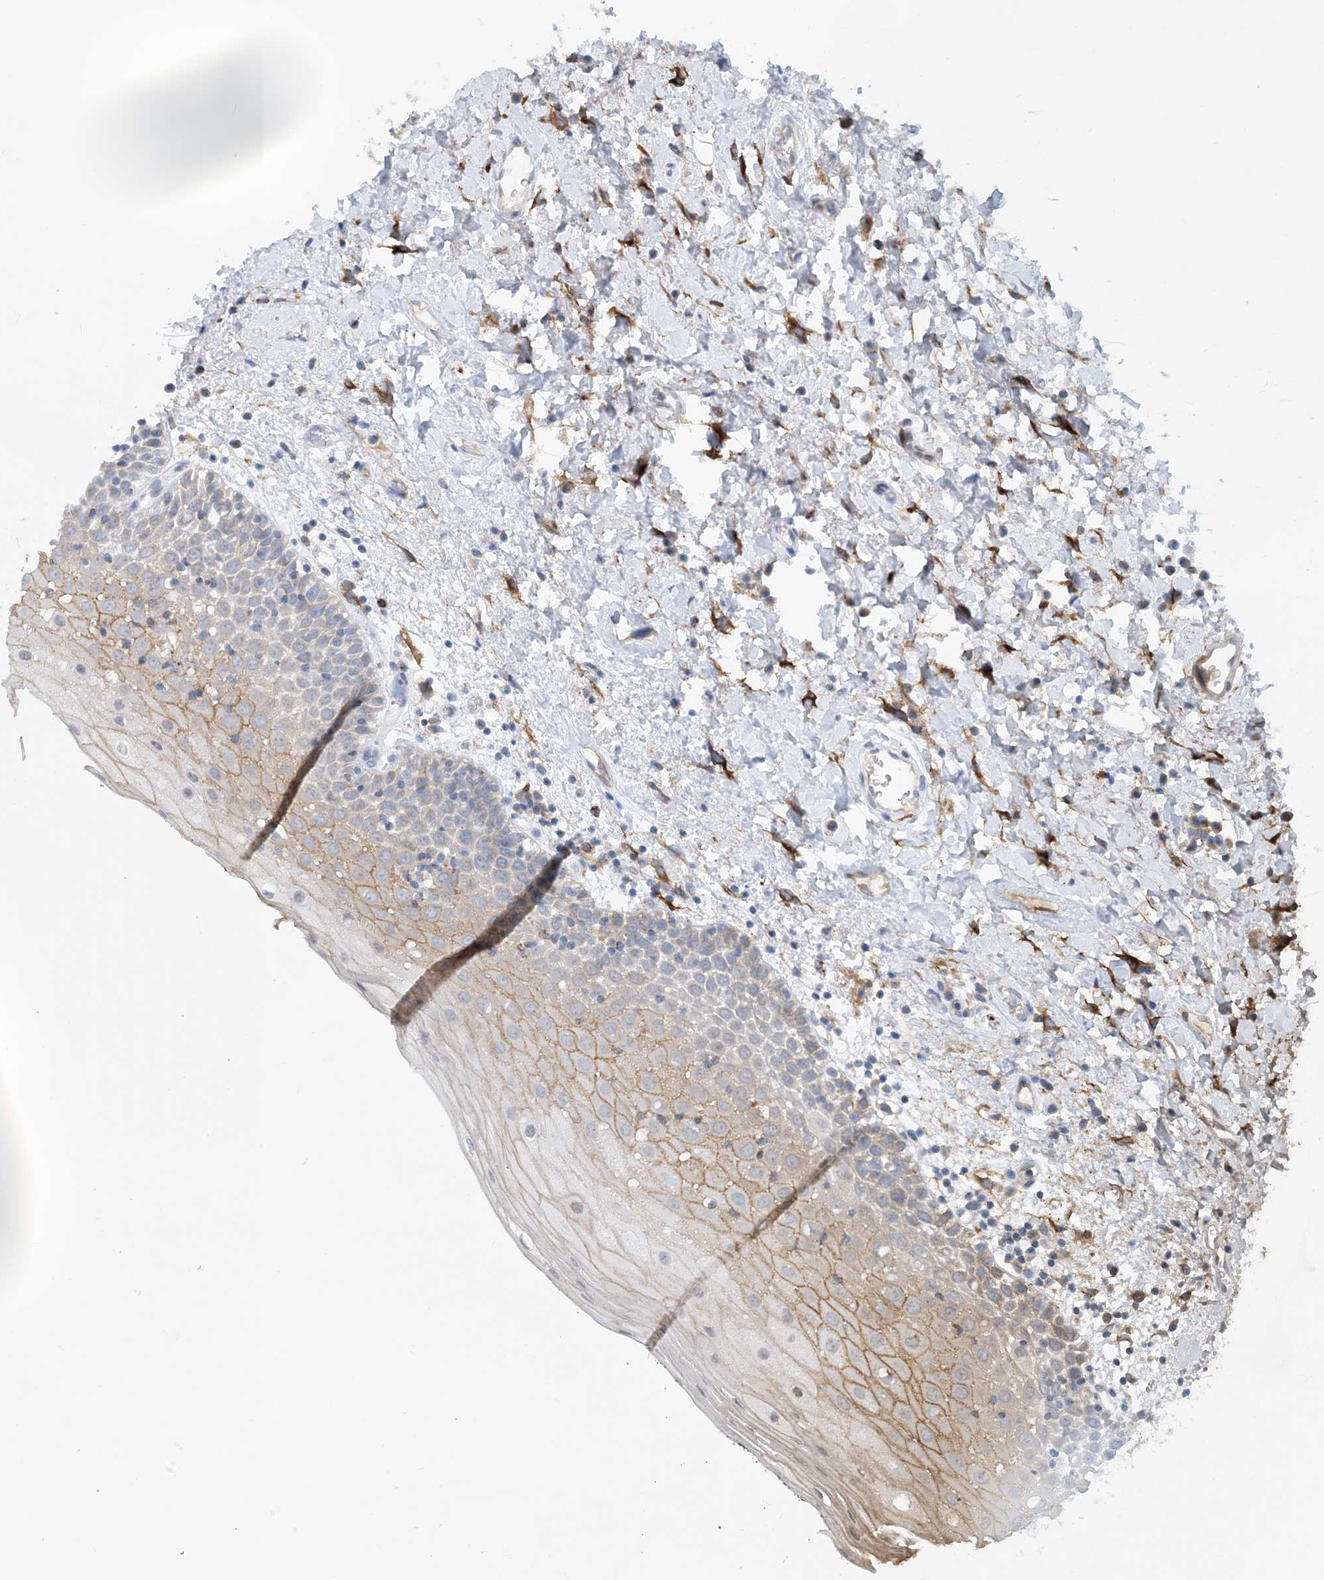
{"staining": {"intensity": "moderate", "quantity": "<25%", "location": "cytoplasmic/membranous"}, "tissue": "oral mucosa", "cell_type": "Squamous epithelial cells", "image_type": "normal", "snomed": [{"axis": "morphology", "description": "Normal tissue, NOS"}, {"axis": "topography", "description": "Oral tissue"}], "caption": "Immunohistochemistry (IHC) photomicrograph of benign oral mucosa: human oral mucosa stained using IHC shows low levels of moderate protein expression localized specifically in the cytoplasmic/membranous of squamous epithelial cells, appearing as a cytoplasmic/membranous brown color.", "gene": "EIF2A", "patient": {"sex": "male", "age": 74}}